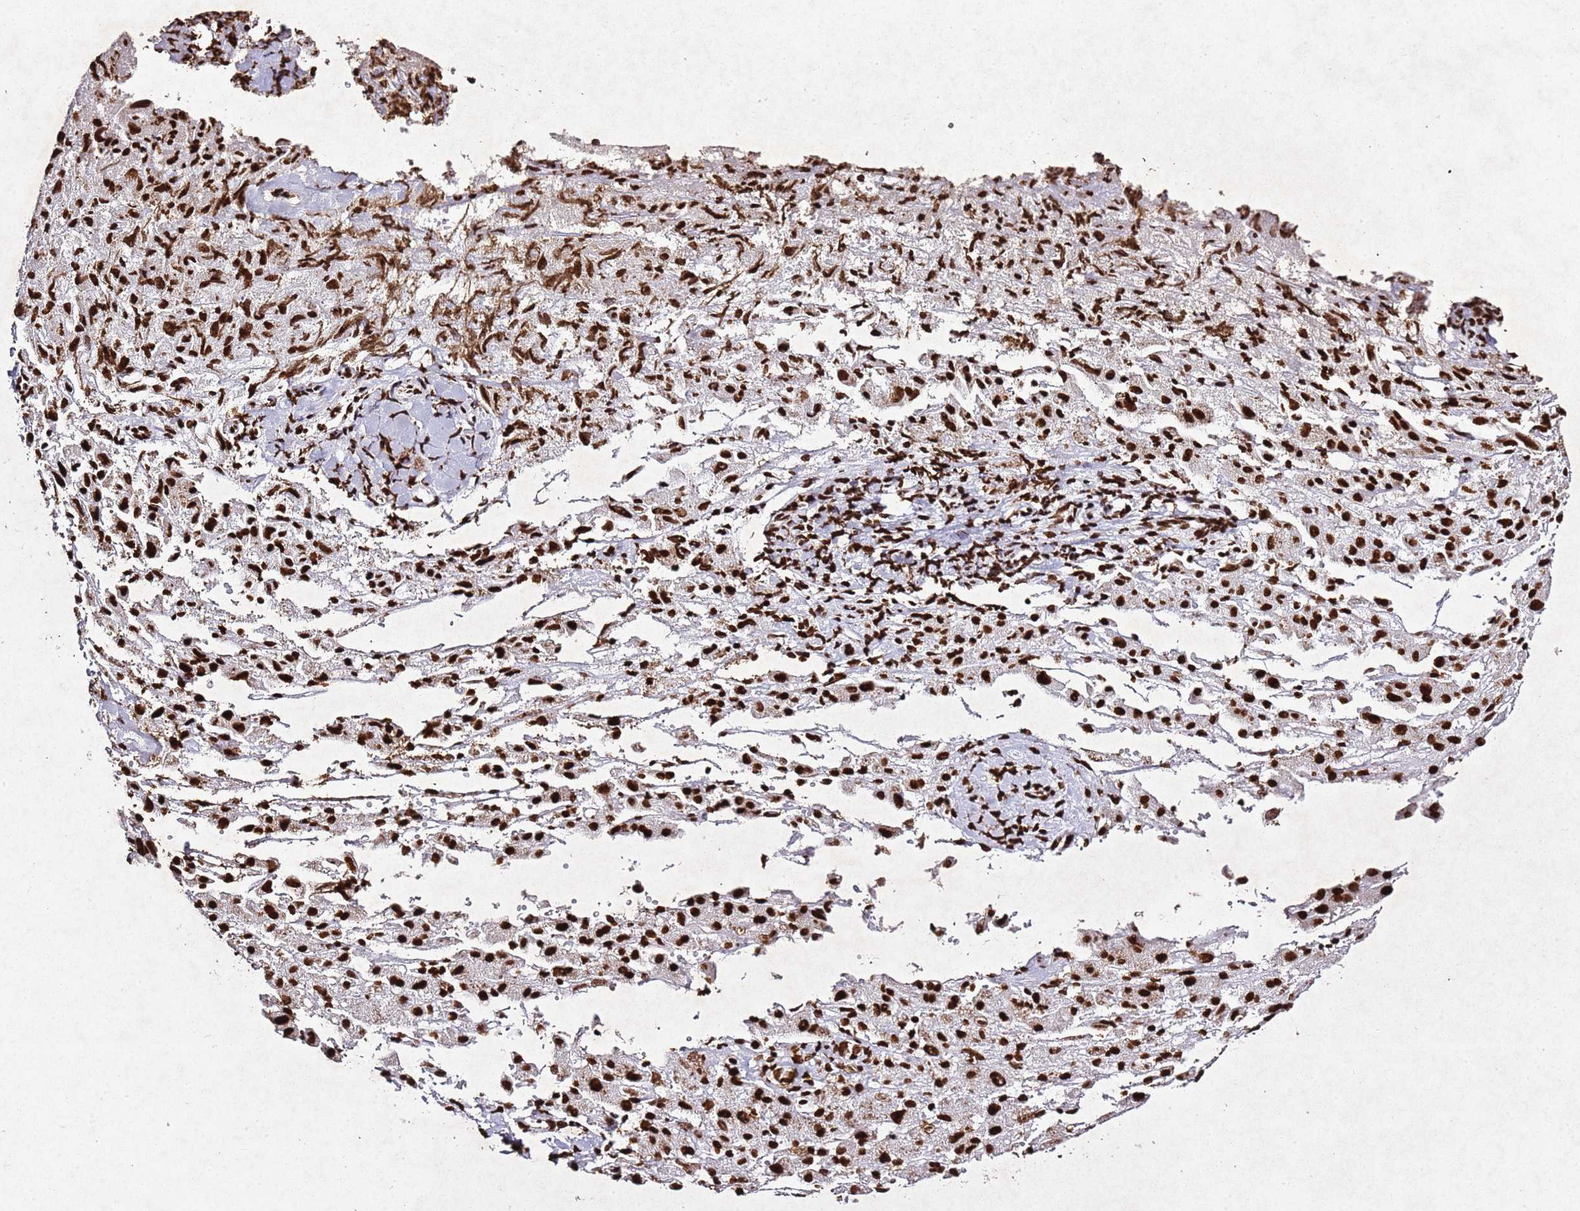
{"staining": {"intensity": "strong", "quantity": ">75%", "location": "nuclear"}, "tissue": "liver cancer", "cell_type": "Tumor cells", "image_type": "cancer", "snomed": [{"axis": "morphology", "description": "Carcinoma, Hepatocellular, NOS"}, {"axis": "topography", "description": "Liver"}], "caption": "Human liver hepatocellular carcinoma stained for a protein (brown) shows strong nuclear positive staining in about >75% of tumor cells.", "gene": "BMAL1", "patient": {"sex": "female", "age": 58}}